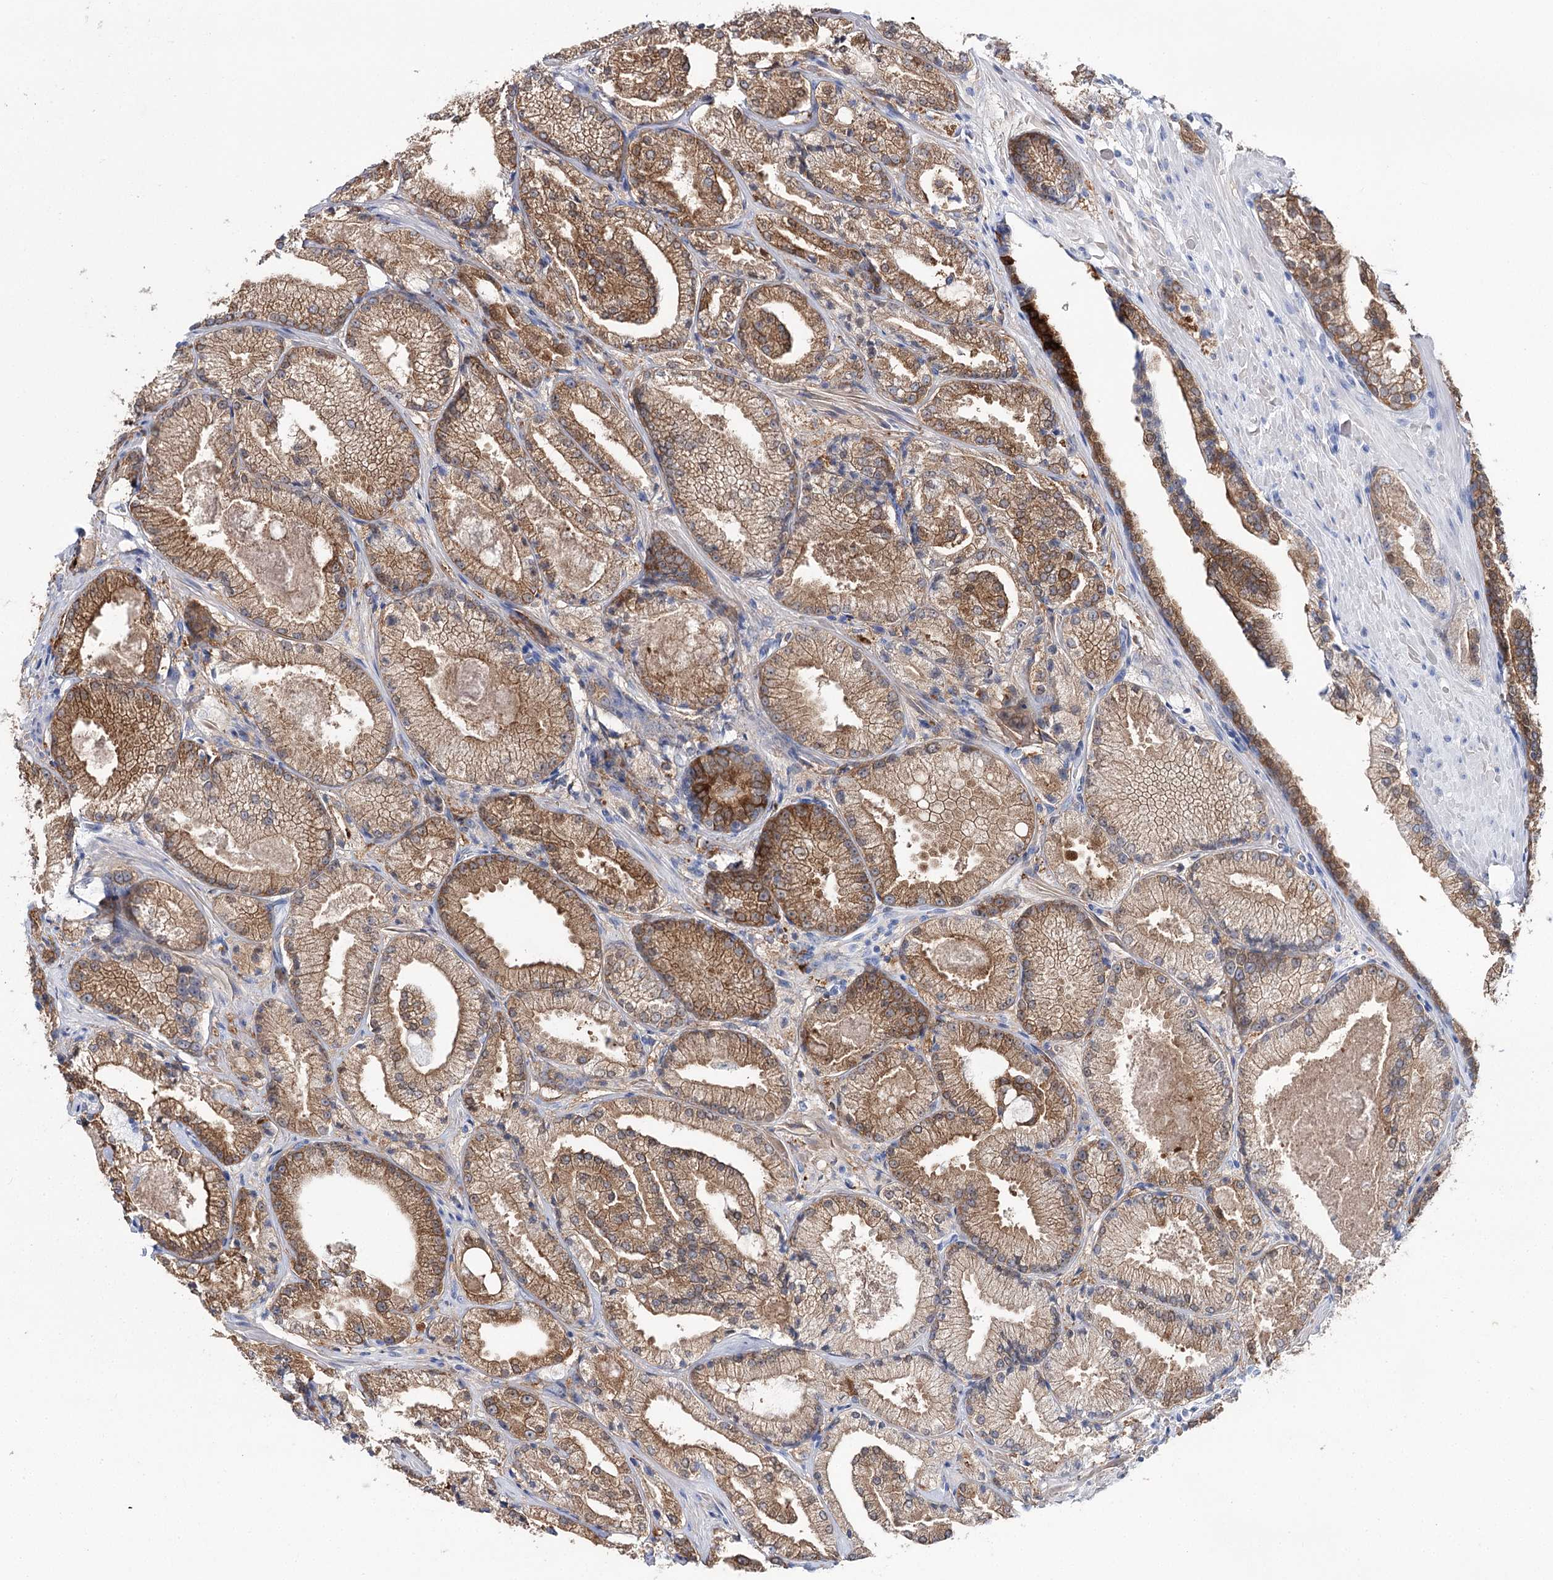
{"staining": {"intensity": "moderate", "quantity": ">75%", "location": "cytoplasmic/membranous"}, "tissue": "prostate cancer", "cell_type": "Tumor cells", "image_type": "cancer", "snomed": [{"axis": "morphology", "description": "Adenocarcinoma, High grade"}, {"axis": "topography", "description": "Prostate"}], "caption": "Prostate cancer stained with a brown dye reveals moderate cytoplasmic/membranous positive staining in about >75% of tumor cells.", "gene": "UGDH", "patient": {"sex": "male", "age": 73}}